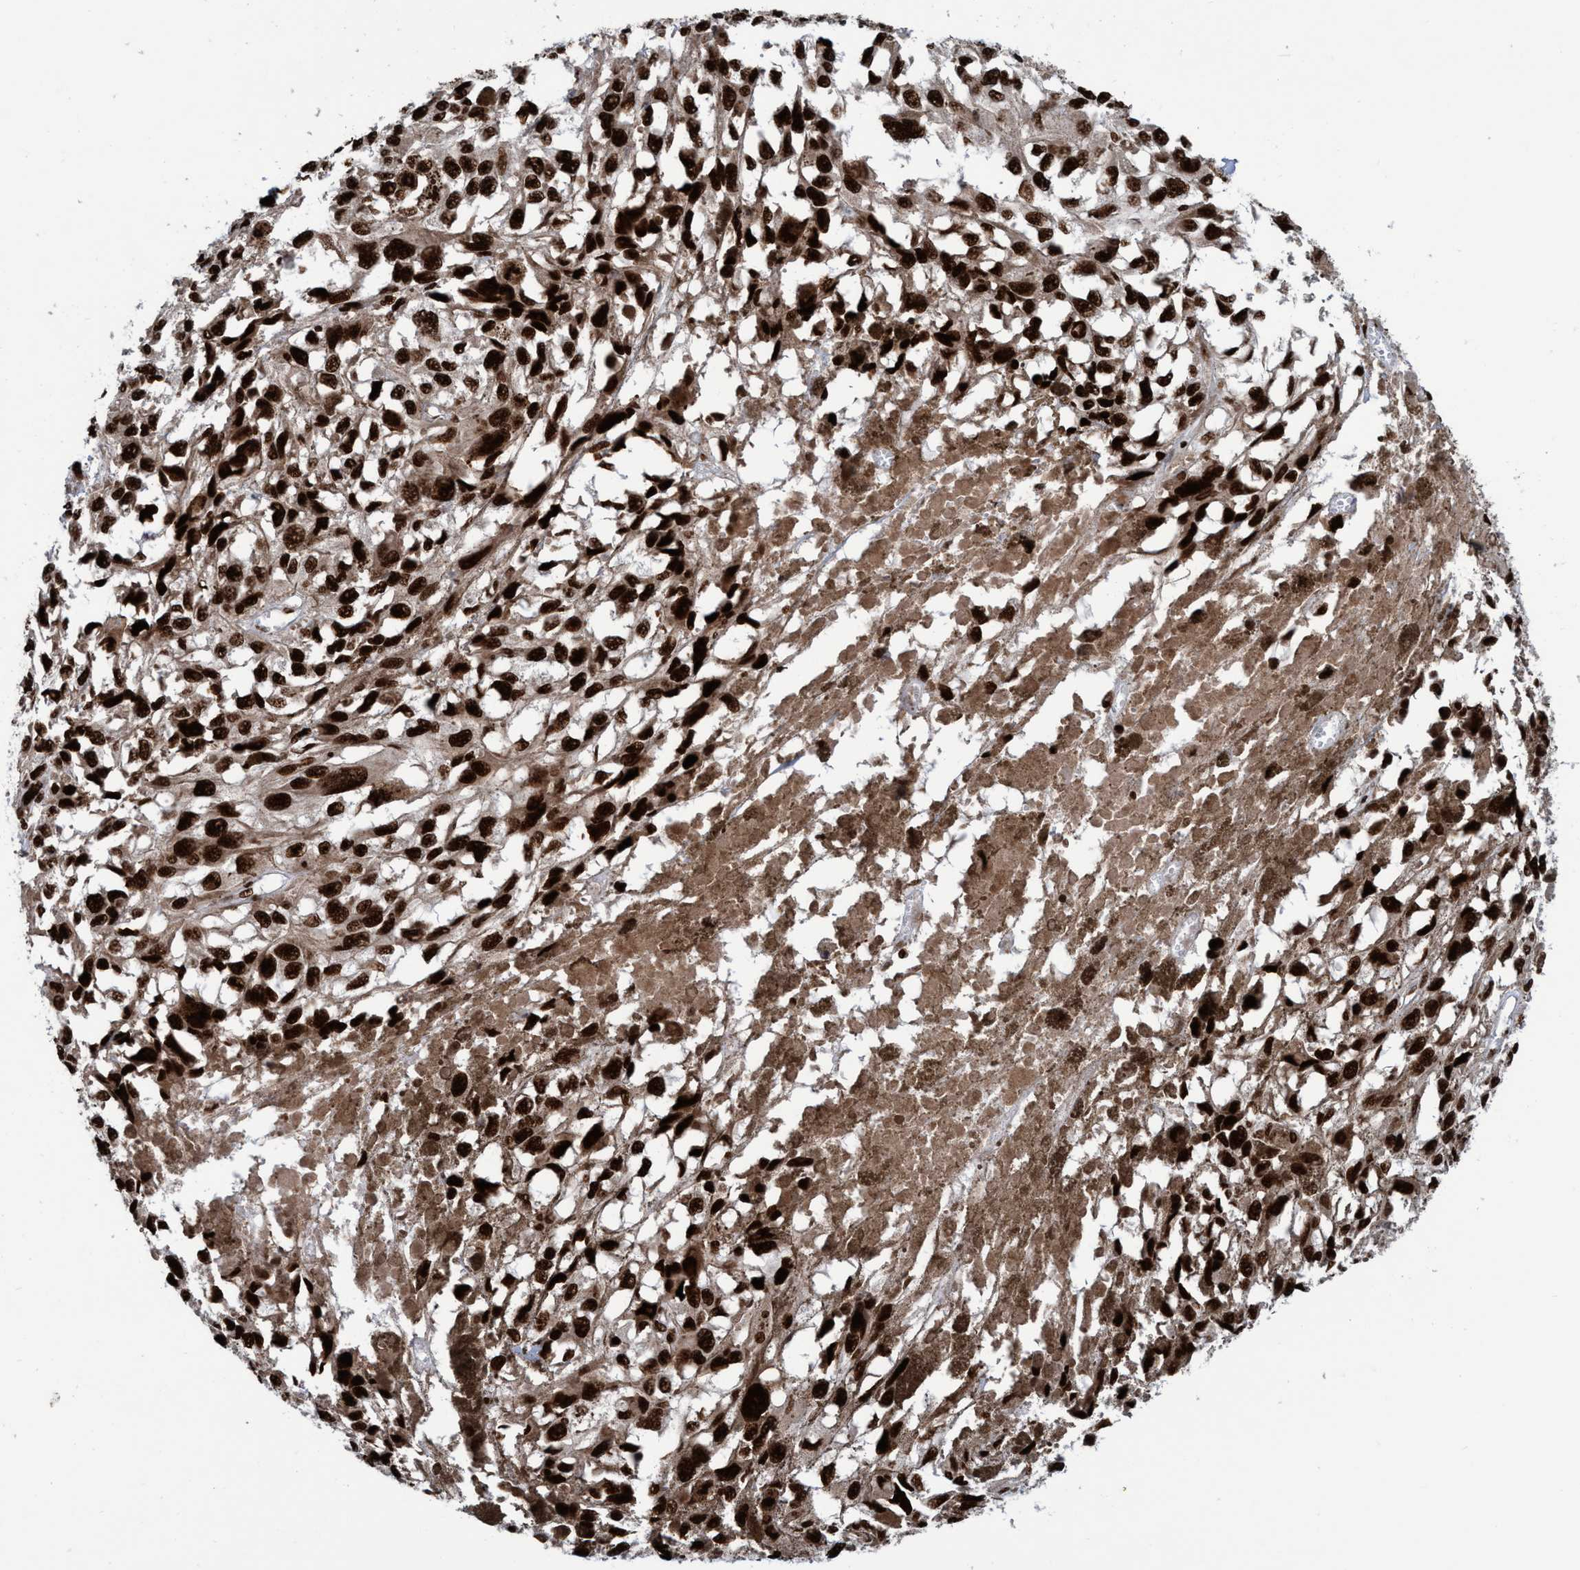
{"staining": {"intensity": "strong", "quantity": ">75%", "location": "nuclear"}, "tissue": "melanoma", "cell_type": "Tumor cells", "image_type": "cancer", "snomed": [{"axis": "morphology", "description": "Malignant melanoma, Metastatic site"}, {"axis": "topography", "description": "Lymph node"}], "caption": "A high-resolution photomicrograph shows IHC staining of melanoma, which displays strong nuclear expression in about >75% of tumor cells.", "gene": "TOPBP1", "patient": {"sex": "male", "age": 59}}